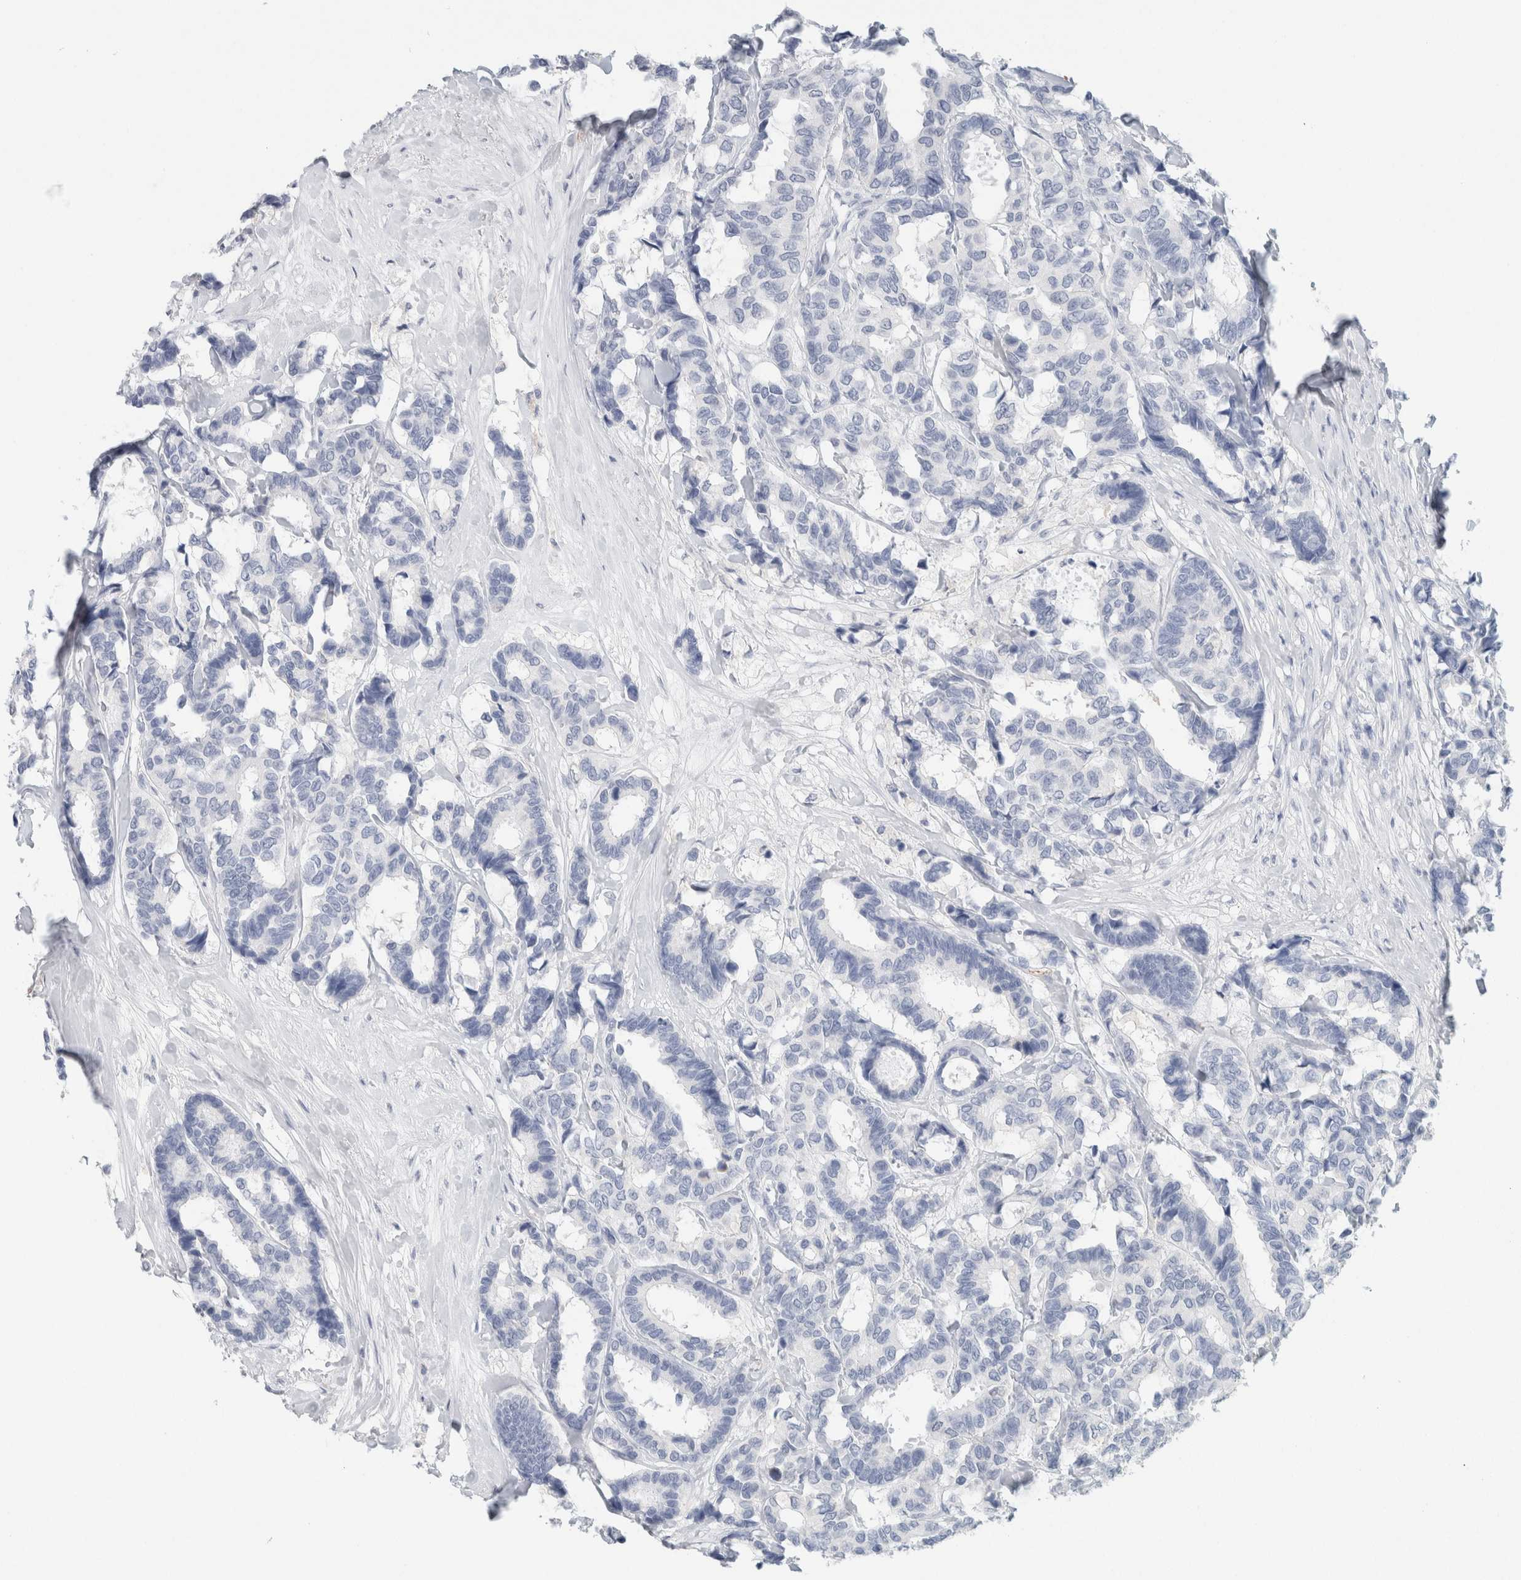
{"staining": {"intensity": "negative", "quantity": "none", "location": "none"}, "tissue": "breast cancer", "cell_type": "Tumor cells", "image_type": "cancer", "snomed": [{"axis": "morphology", "description": "Duct carcinoma"}, {"axis": "topography", "description": "Breast"}], "caption": "Histopathology image shows no protein staining in tumor cells of breast infiltrating ductal carcinoma tissue.", "gene": "IL6", "patient": {"sex": "female", "age": 87}}